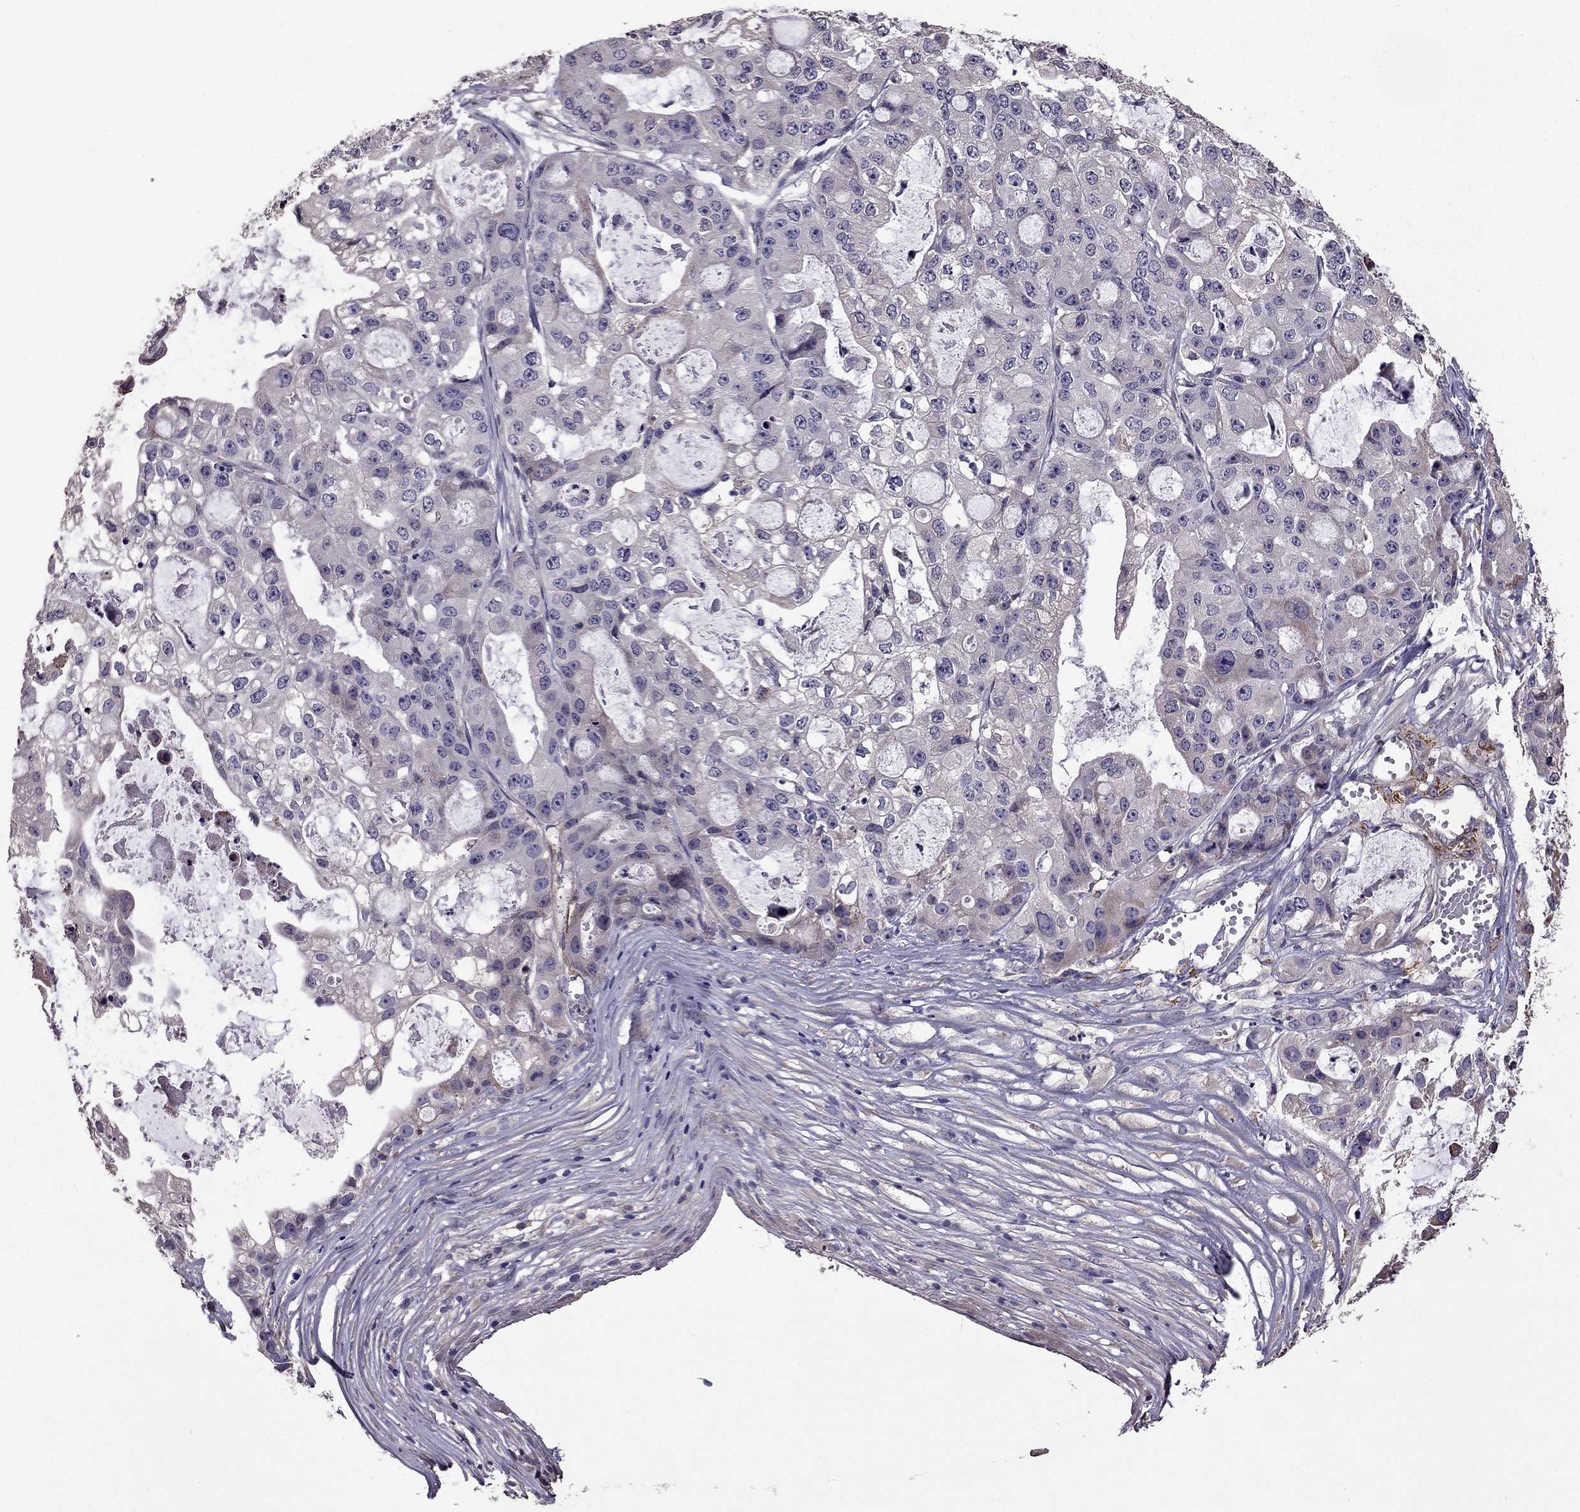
{"staining": {"intensity": "negative", "quantity": "none", "location": "none"}, "tissue": "ovarian cancer", "cell_type": "Tumor cells", "image_type": "cancer", "snomed": [{"axis": "morphology", "description": "Cystadenocarcinoma, serous, NOS"}, {"axis": "topography", "description": "Ovary"}], "caption": "This histopathology image is of ovarian serous cystadenocarcinoma stained with immunohistochemistry to label a protein in brown with the nuclei are counter-stained blue. There is no positivity in tumor cells.", "gene": "CDH9", "patient": {"sex": "female", "age": 56}}